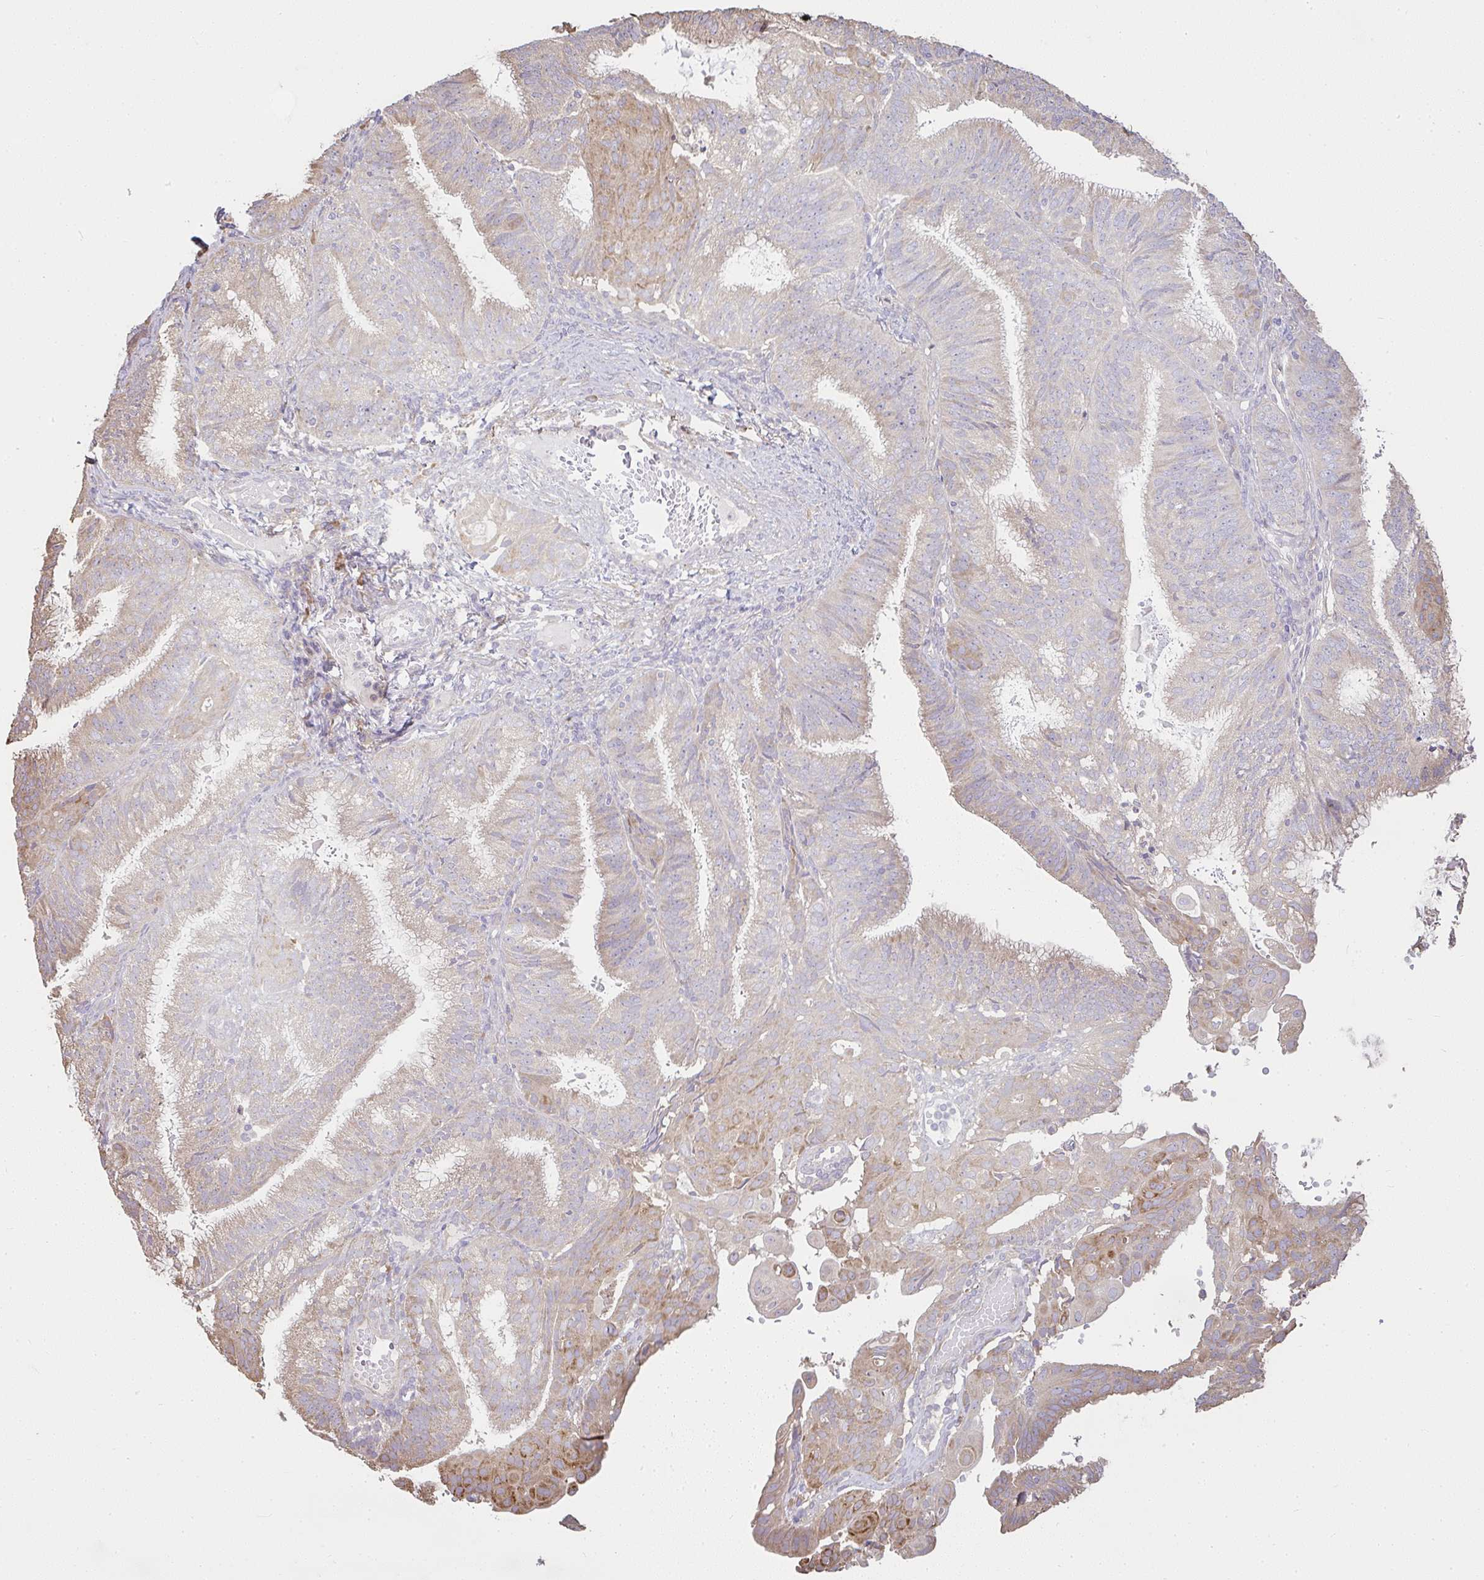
{"staining": {"intensity": "moderate", "quantity": "<25%", "location": "cytoplasmic/membranous"}, "tissue": "endometrial cancer", "cell_type": "Tumor cells", "image_type": "cancer", "snomed": [{"axis": "morphology", "description": "Adenocarcinoma, NOS"}, {"axis": "topography", "description": "Endometrium"}], "caption": "A photomicrograph of human endometrial adenocarcinoma stained for a protein reveals moderate cytoplasmic/membranous brown staining in tumor cells.", "gene": "BRINP3", "patient": {"sex": "female", "age": 49}}